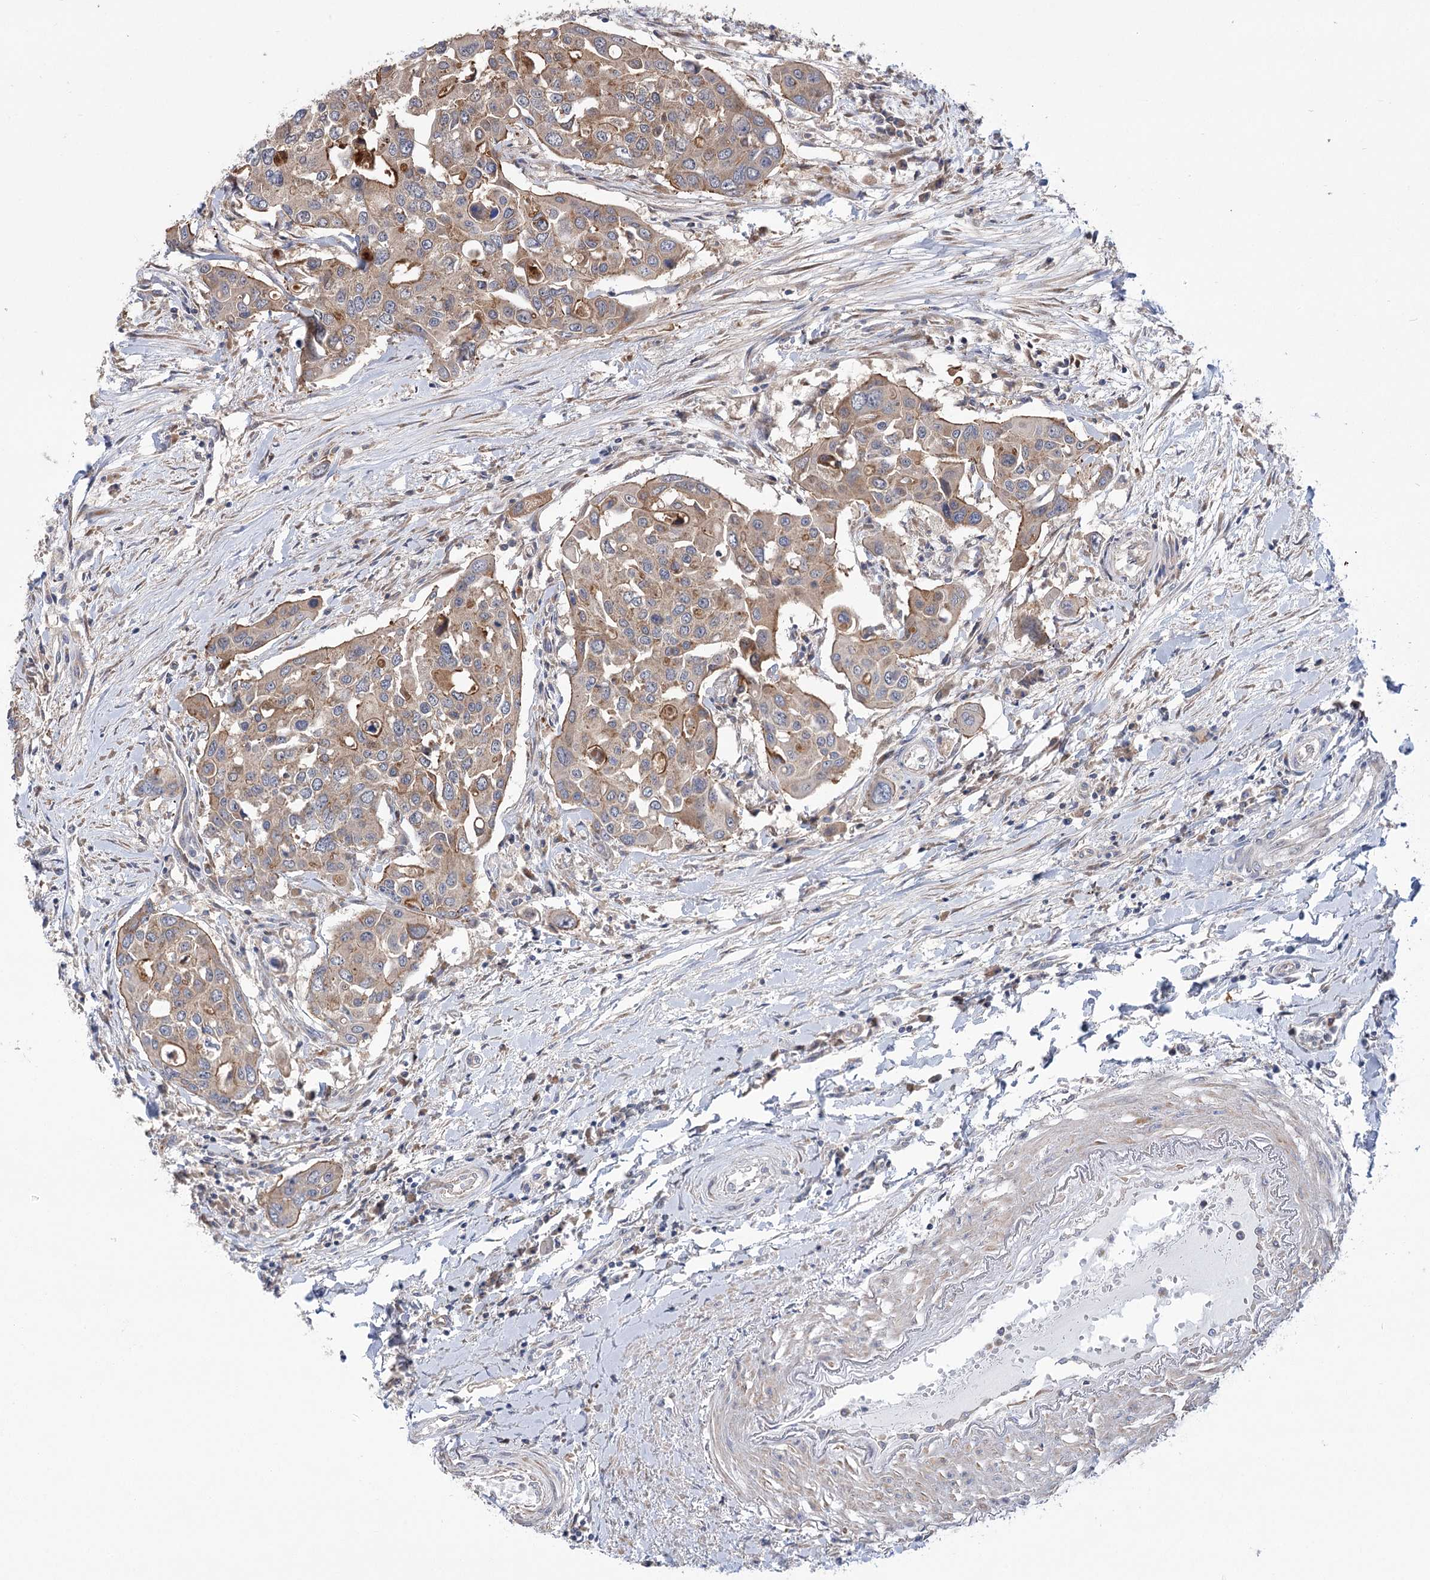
{"staining": {"intensity": "moderate", "quantity": ">75%", "location": "cytoplasmic/membranous"}, "tissue": "colorectal cancer", "cell_type": "Tumor cells", "image_type": "cancer", "snomed": [{"axis": "morphology", "description": "Adenocarcinoma, NOS"}, {"axis": "topography", "description": "Colon"}], "caption": "Immunohistochemical staining of human colorectal cancer (adenocarcinoma) displays medium levels of moderate cytoplasmic/membranous protein positivity in about >75% of tumor cells. (Brightfield microscopy of DAB IHC at high magnification).", "gene": "VPS37B", "patient": {"sex": "male", "age": 77}}